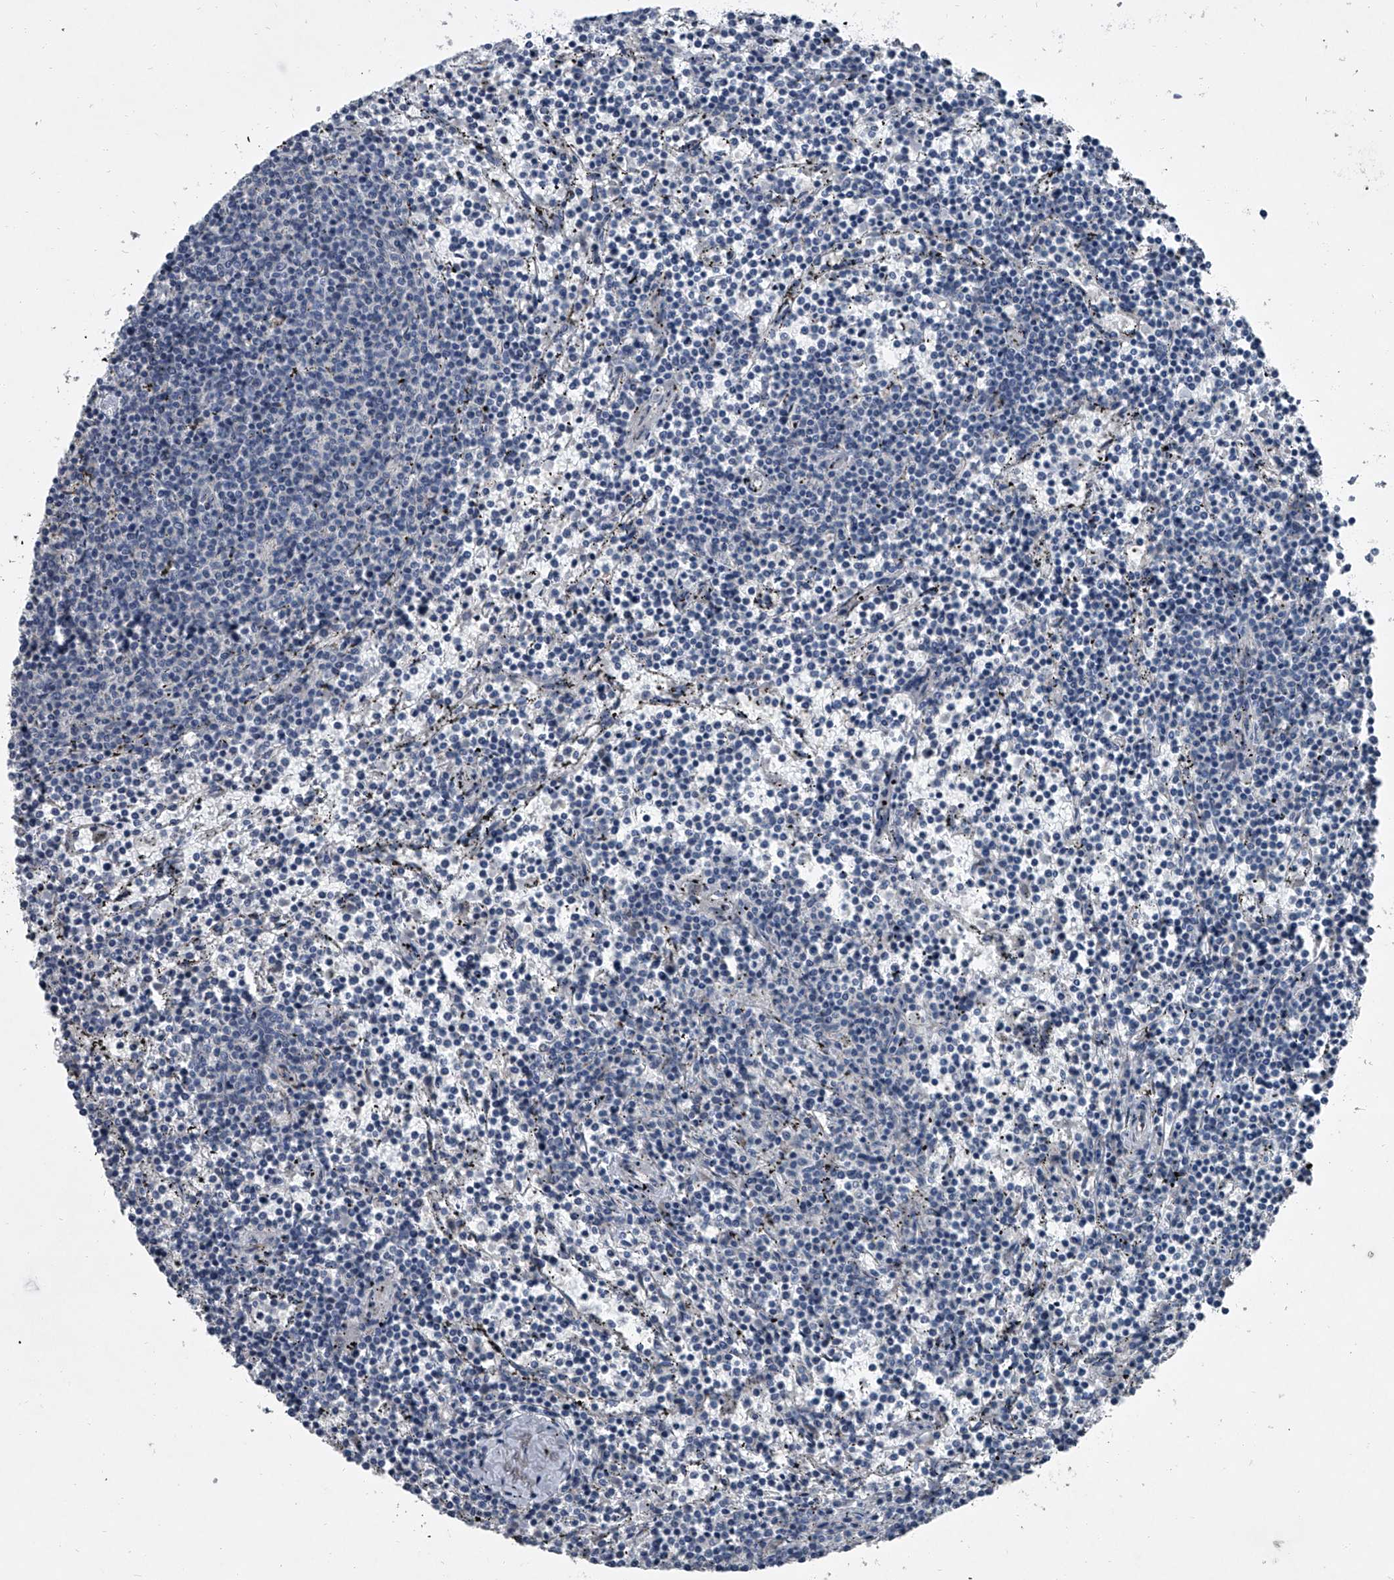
{"staining": {"intensity": "negative", "quantity": "none", "location": "none"}, "tissue": "lymphoma", "cell_type": "Tumor cells", "image_type": "cancer", "snomed": [{"axis": "morphology", "description": "Malignant lymphoma, non-Hodgkin's type, Low grade"}, {"axis": "topography", "description": "Spleen"}], "caption": "Human lymphoma stained for a protein using IHC exhibits no staining in tumor cells.", "gene": "HEPHL1", "patient": {"sex": "female", "age": 50}}